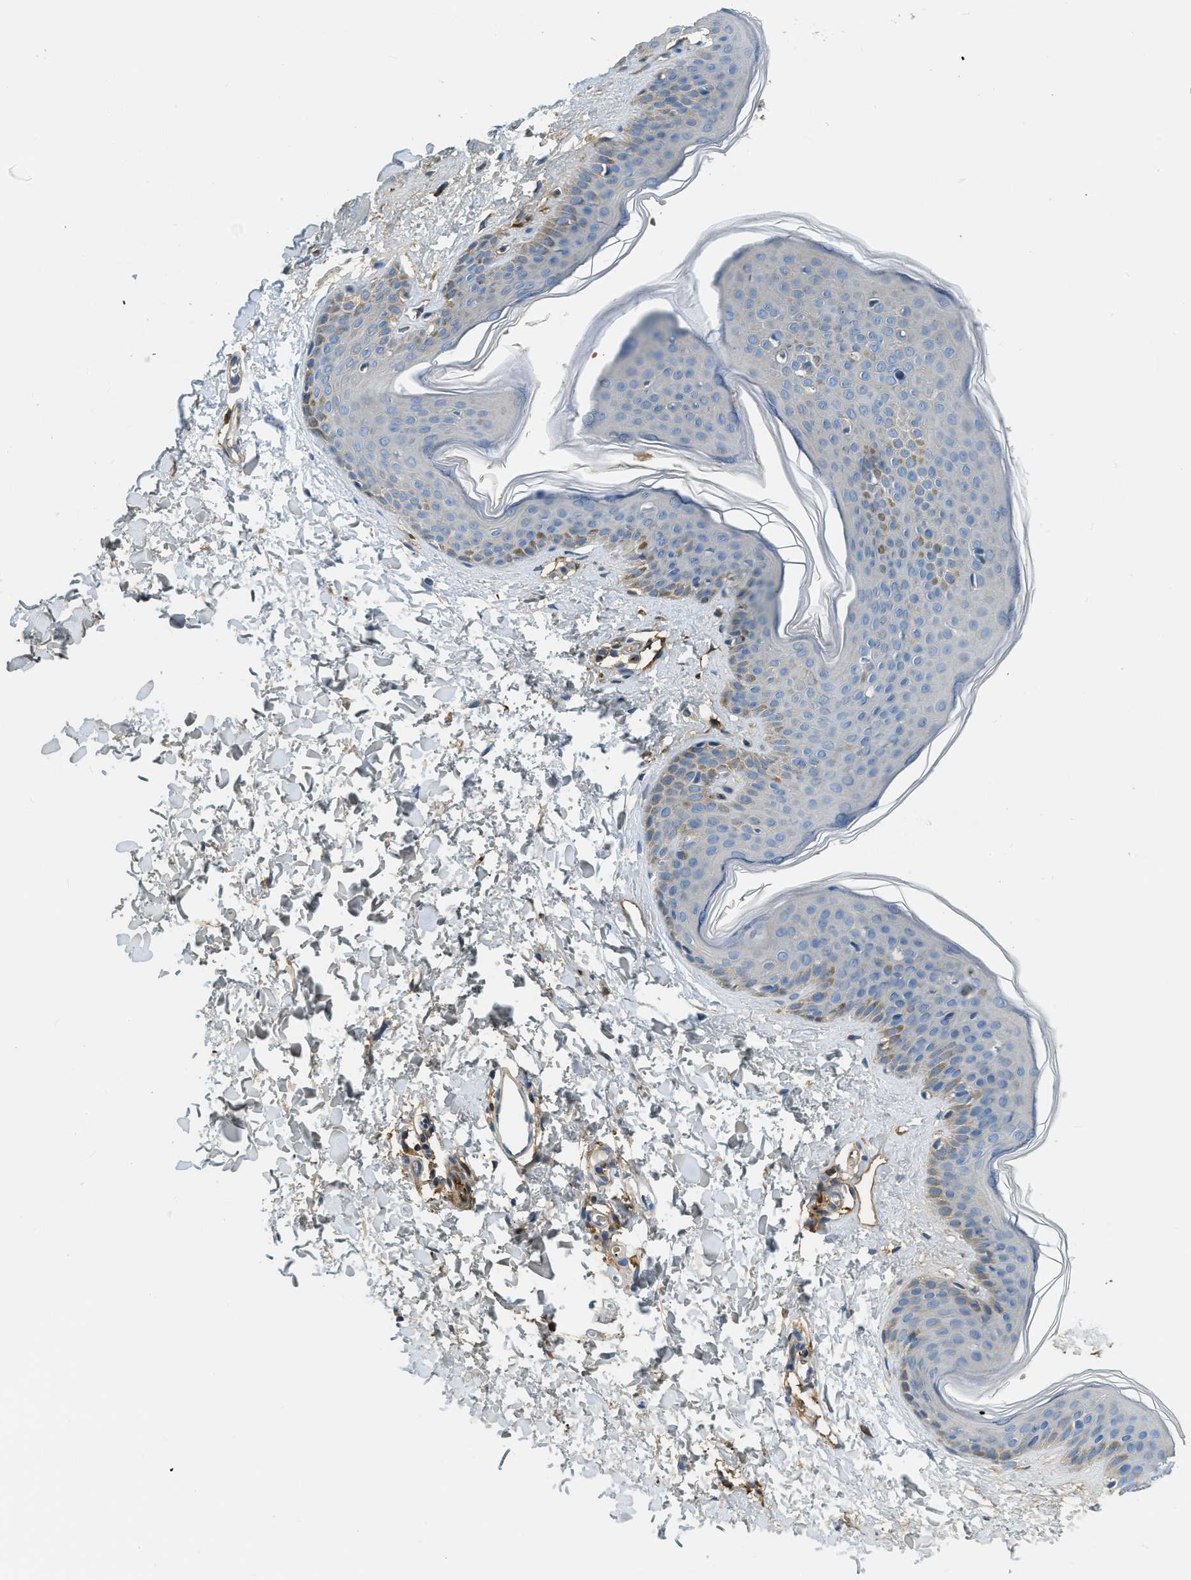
{"staining": {"intensity": "moderate", "quantity": ">75%", "location": "cytoplasmic/membranous"}, "tissue": "skin", "cell_type": "Fibroblasts", "image_type": "normal", "snomed": [{"axis": "morphology", "description": "Normal tissue, NOS"}, {"axis": "topography", "description": "Skin"}], "caption": "Moderate cytoplasmic/membranous expression is present in approximately >75% of fibroblasts in normal skin.", "gene": "PRTN3", "patient": {"sex": "female", "age": 17}}